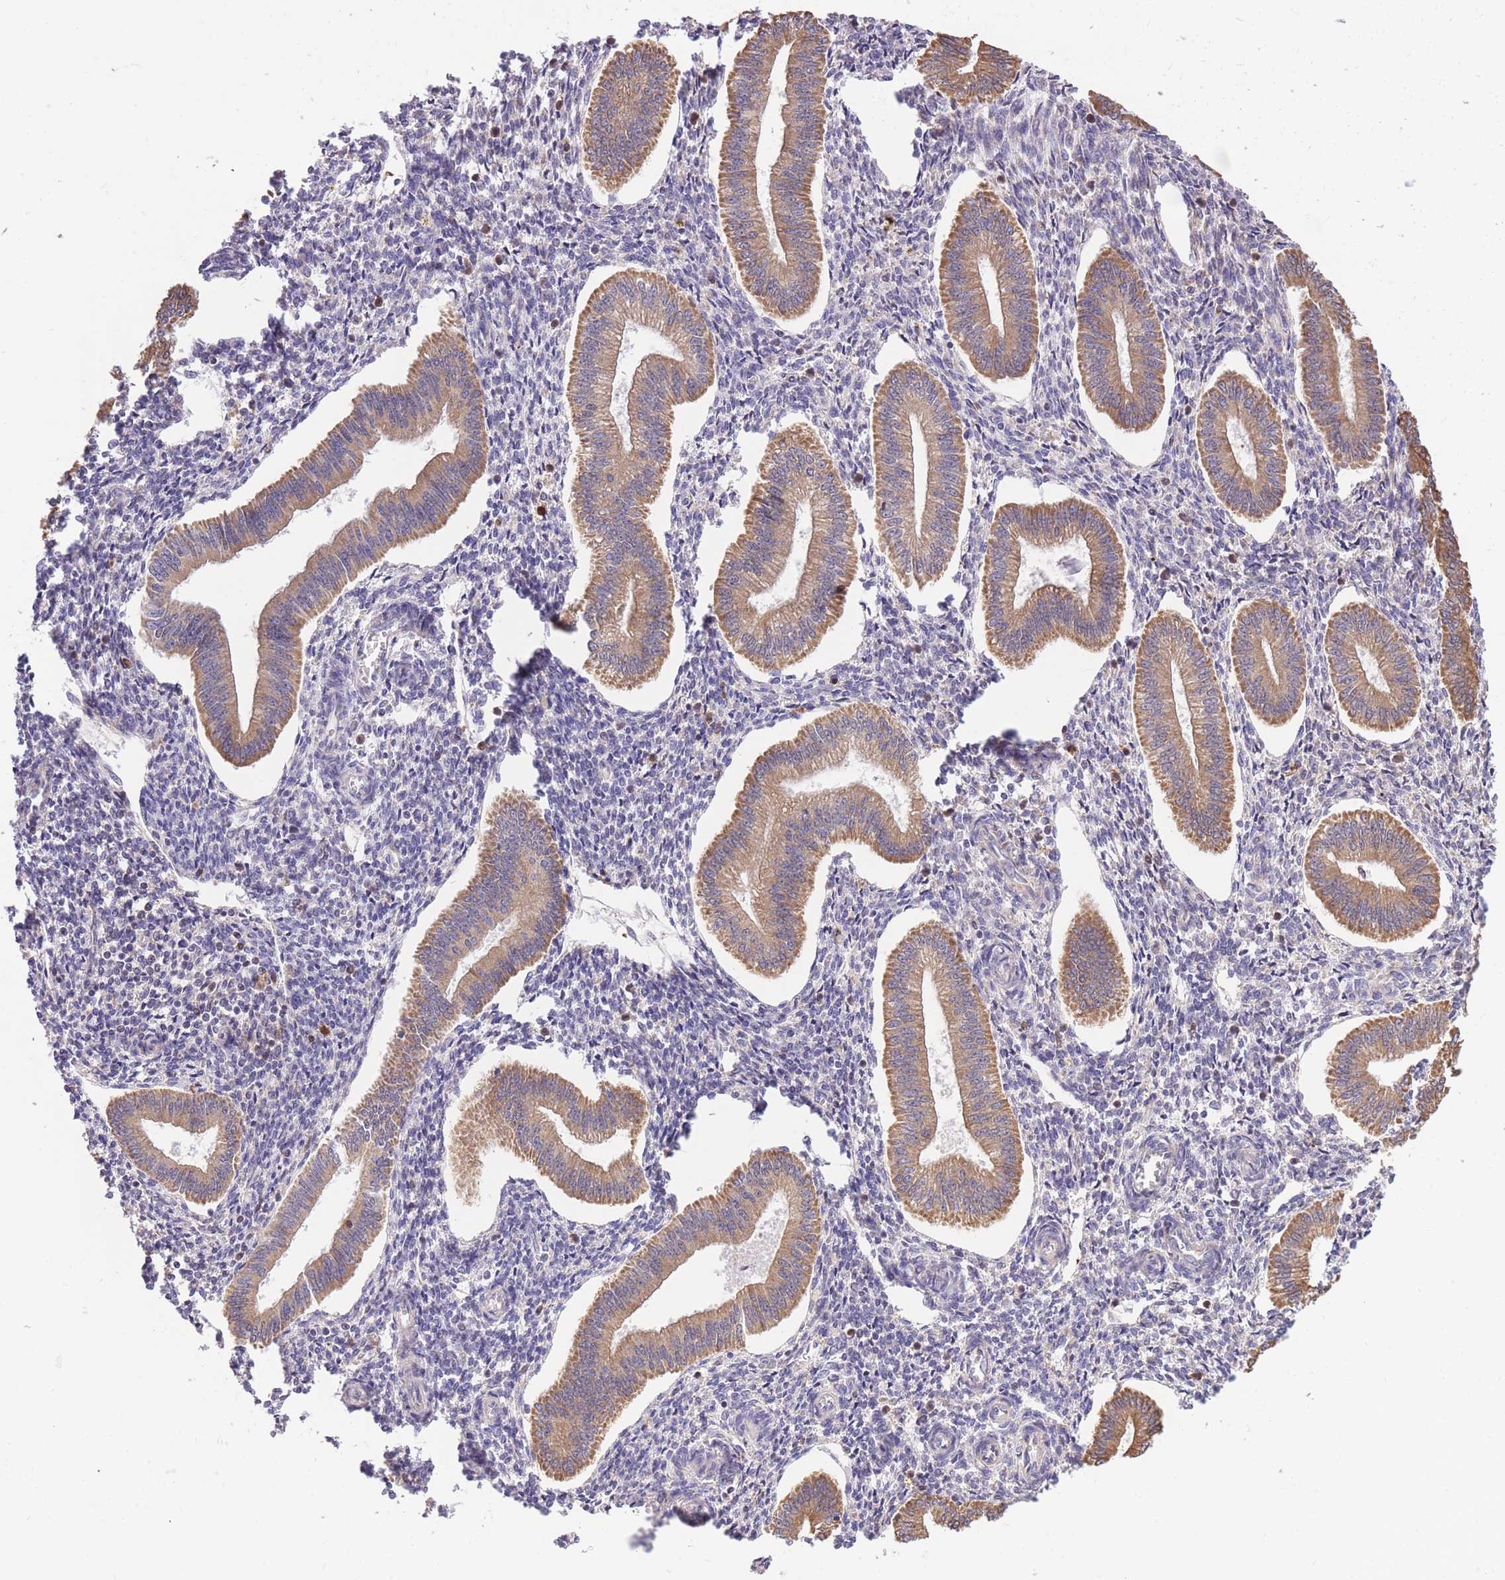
{"staining": {"intensity": "negative", "quantity": "none", "location": "none"}, "tissue": "endometrium", "cell_type": "Cells in endometrial stroma", "image_type": "normal", "snomed": [{"axis": "morphology", "description": "Normal tissue, NOS"}, {"axis": "topography", "description": "Endometrium"}], "caption": "Histopathology image shows no significant protein positivity in cells in endometrial stroma of unremarkable endometrium.", "gene": "TOPAZ1", "patient": {"sex": "female", "age": 34}}